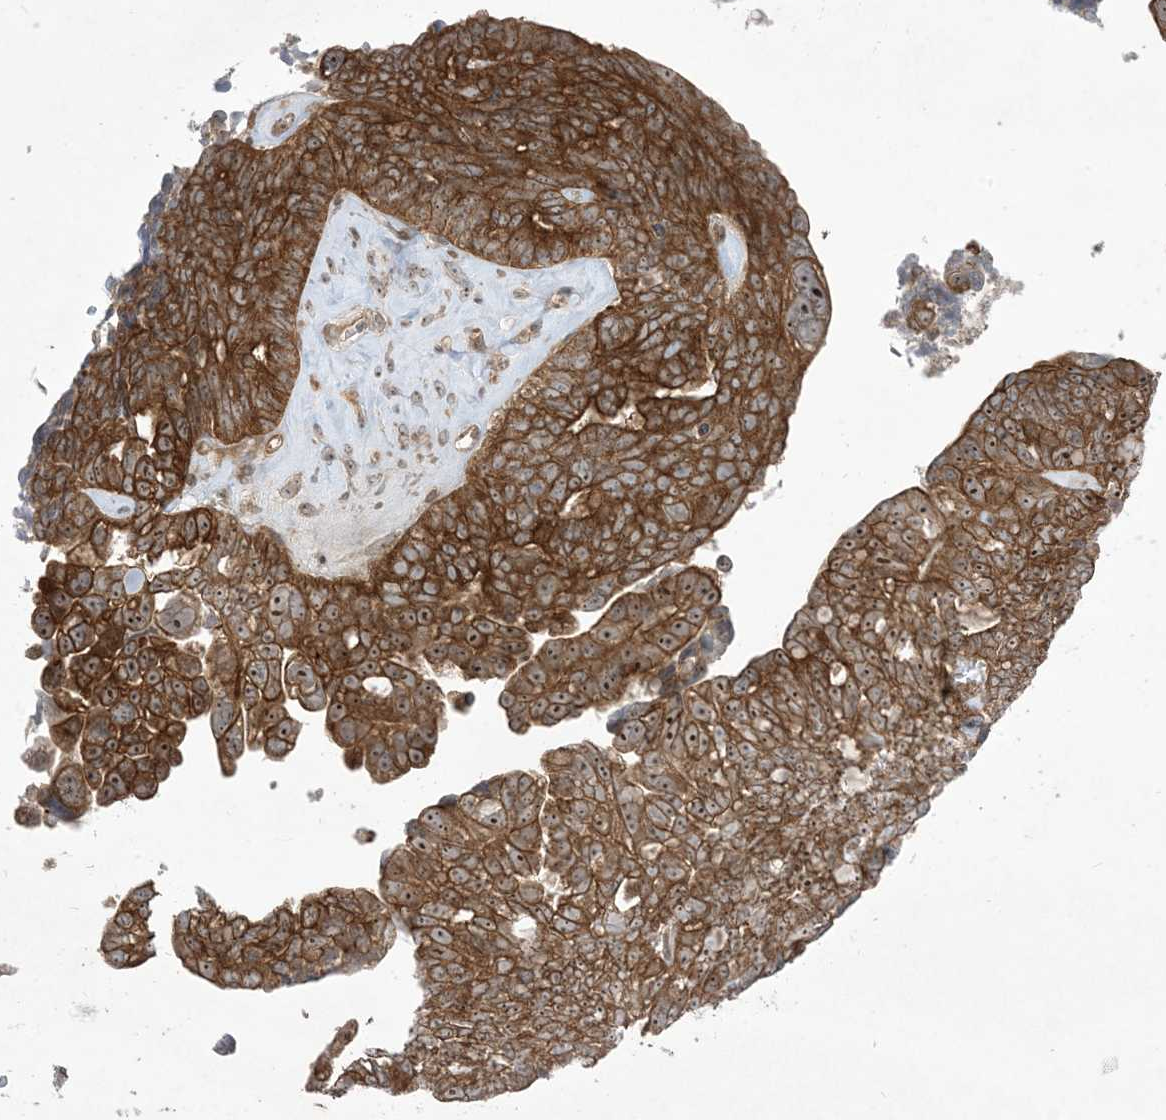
{"staining": {"intensity": "strong", "quantity": ">75%", "location": "cytoplasmic/membranous,nuclear"}, "tissue": "ovarian cancer", "cell_type": "Tumor cells", "image_type": "cancer", "snomed": [{"axis": "morphology", "description": "Cystadenocarcinoma, serous, NOS"}, {"axis": "topography", "description": "Ovary"}], "caption": "IHC image of neoplastic tissue: ovarian cancer (serous cystadenocarcinoma) stained using immunohistochemistry (IHC) exhibits high levels of strong protein expression localized specifically in the cytoplasmic/membranous and nuclear of tumor cells, appearing as a cytoplasmic/membranous and nuclear brown color.", "gene": "SOGA3", "patient": {"sex": "female", "age": 79}}